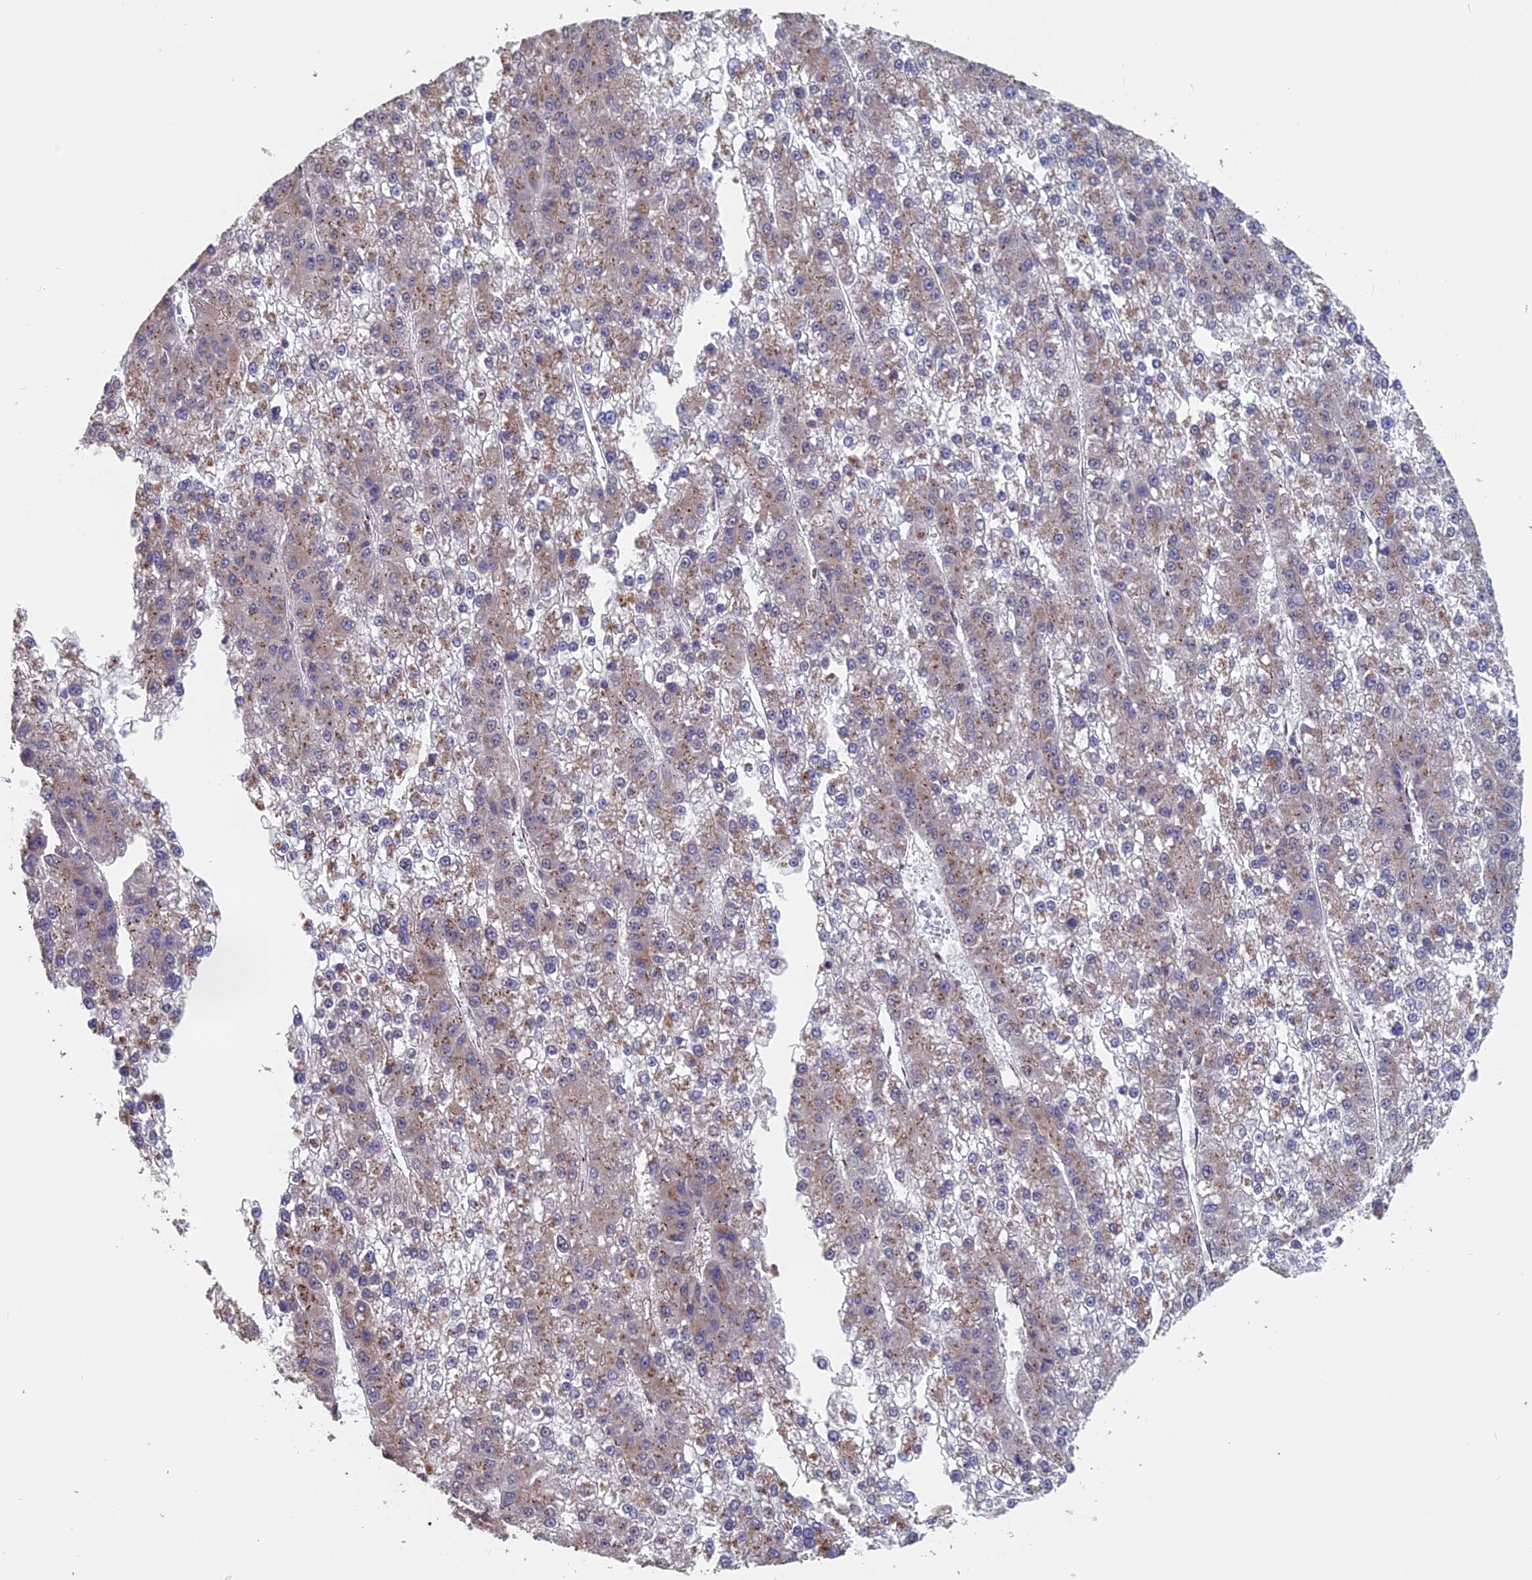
{"staining": {"intensity": "weak", "quantity": ">75%", "location": "cytoplasmic/membranous"}, "tissue": "liver cancer", "cell_type": "Tumor cells", "image_type": "cancer", "snomed": [{"axis": "morphology", "description": "Carcinoma, Hepatocellular, NOS"}, {"axis": "topography", "description": "Liver"}], "caption": "DAB immunohistochemical staining of human liver cancer (hepatocellular carcinoma) demonstrates weak cytoplasmic/membranous protein staining in about >75% of tumor cells. The staining was performed using DAB to visualize the protein expression in brown, while the nuclei were stained in blue with hematoxylin (Magnification: 20x).", "gene": "PIGQ", "patient": {"sex": "female", "age": 73}}